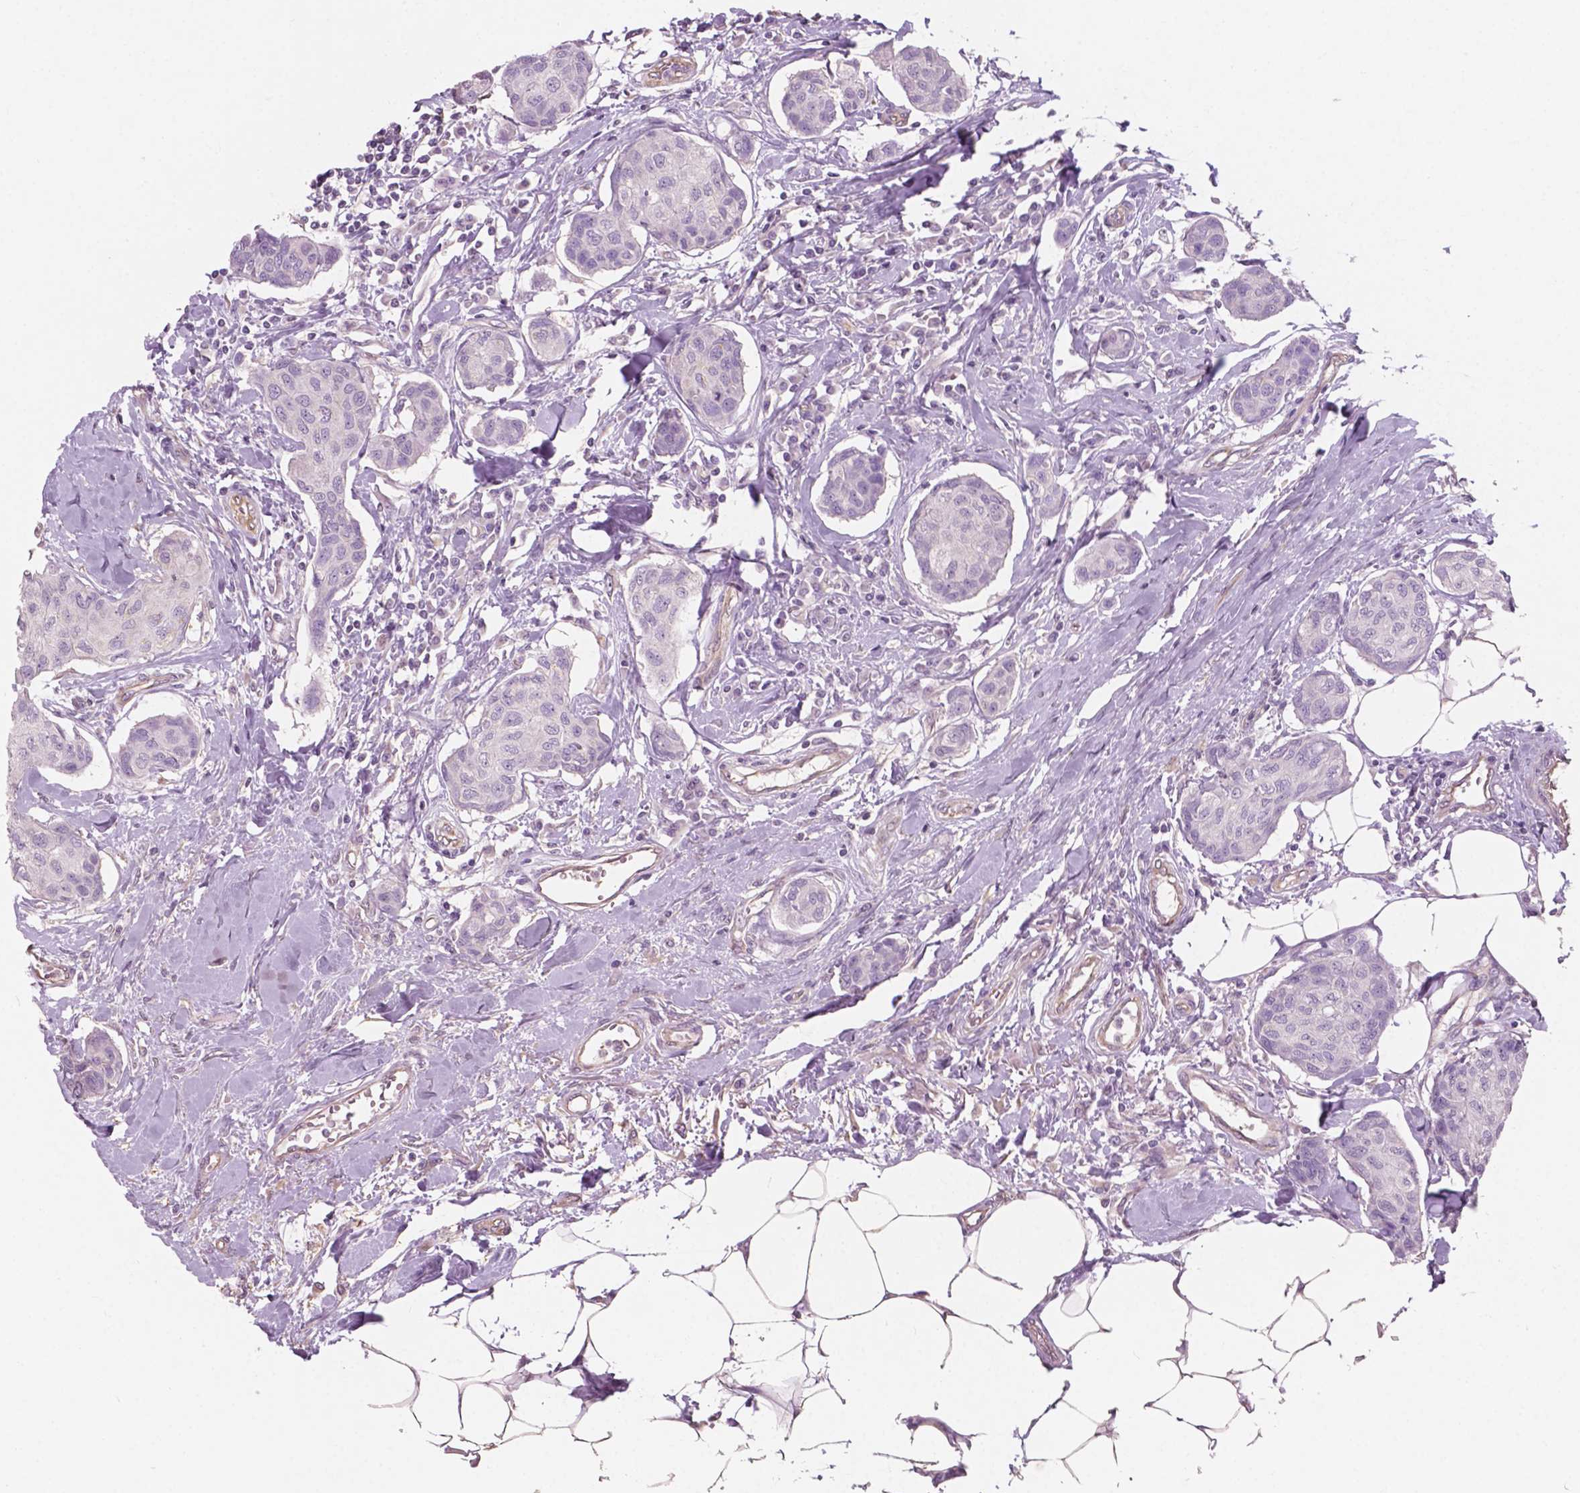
{"staining": {"intensity": "negative", "quantity": "none", "location": "none"}, "tissue": "breast cancer", "cell_type": "Tumor cells", "image_type": "cancer", "snomed": [{"axis": "morphology", "description": "Duct carcinoma"}, {"axis": "topography", "description": "Breast"}], "caption": "IHC of human breast intraductal carcinoma exhibits no expression in tumor cells.", "gene": "AWAT1", "patient": {"sex": "female", "age": 80}}